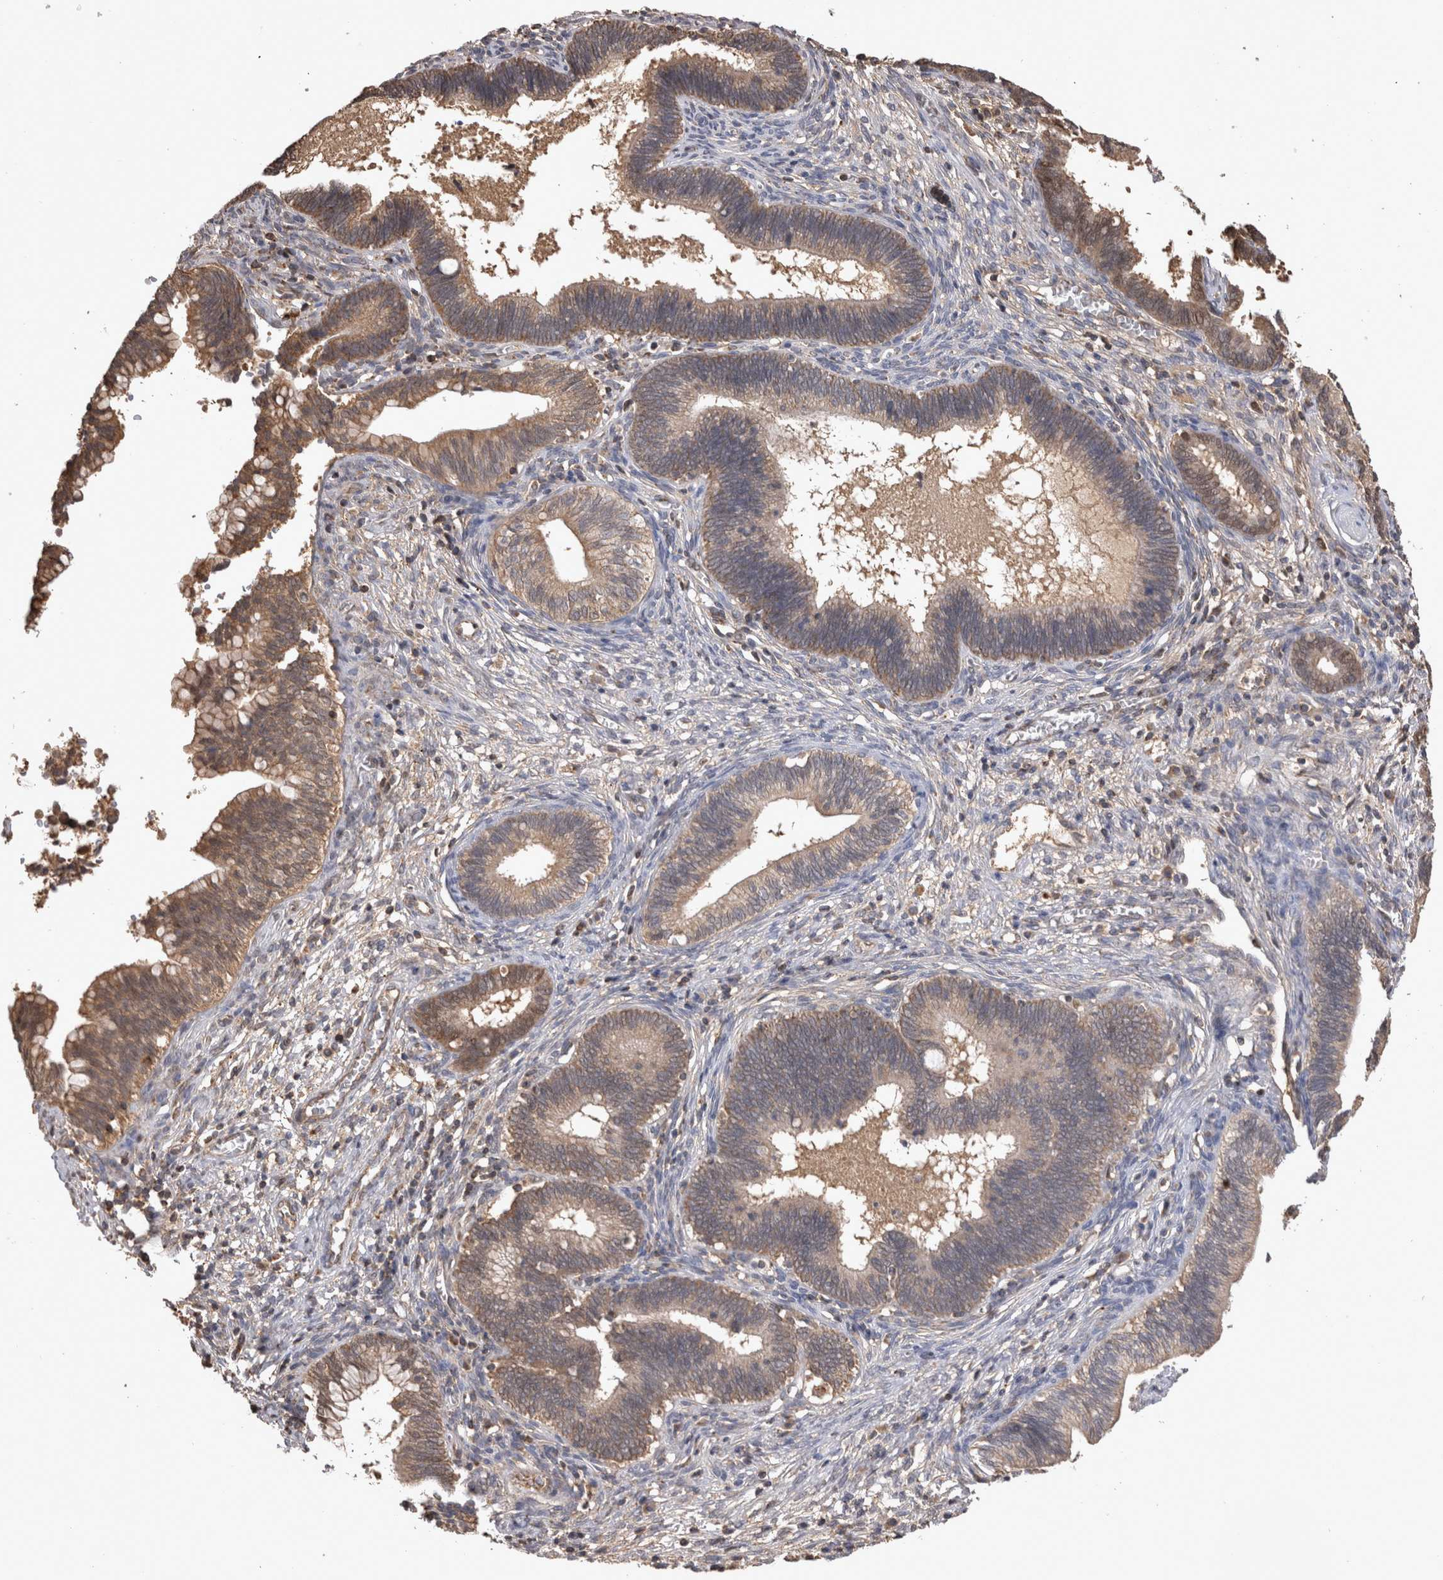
{"staining": {"intensity": "weak", "quantity": ">75%", "location": "cytoplasmic/membranous"}, "tissue": "cervical cancer", "cell_type": "Tumor cells", "image_type": "cancer", "snomed": [{"axis": "morphology", "description": "Adenocarcinoma, NOS"}, {"axis": "topography", "description": "Cervix"}], "caption": "IHC (DAB (3,3'-diaminobenzidine)) staining of cervical cancer (adenocarcinoma) exhibits weak cytoplasmic/membranous protein expression in approximately >75% of tumor cells. Immunohistochemistry stains the protein of interest in brown and the nuclei are stained blue.", "gene": "PREP", "patient": {"sex": "female", "age": 44}}